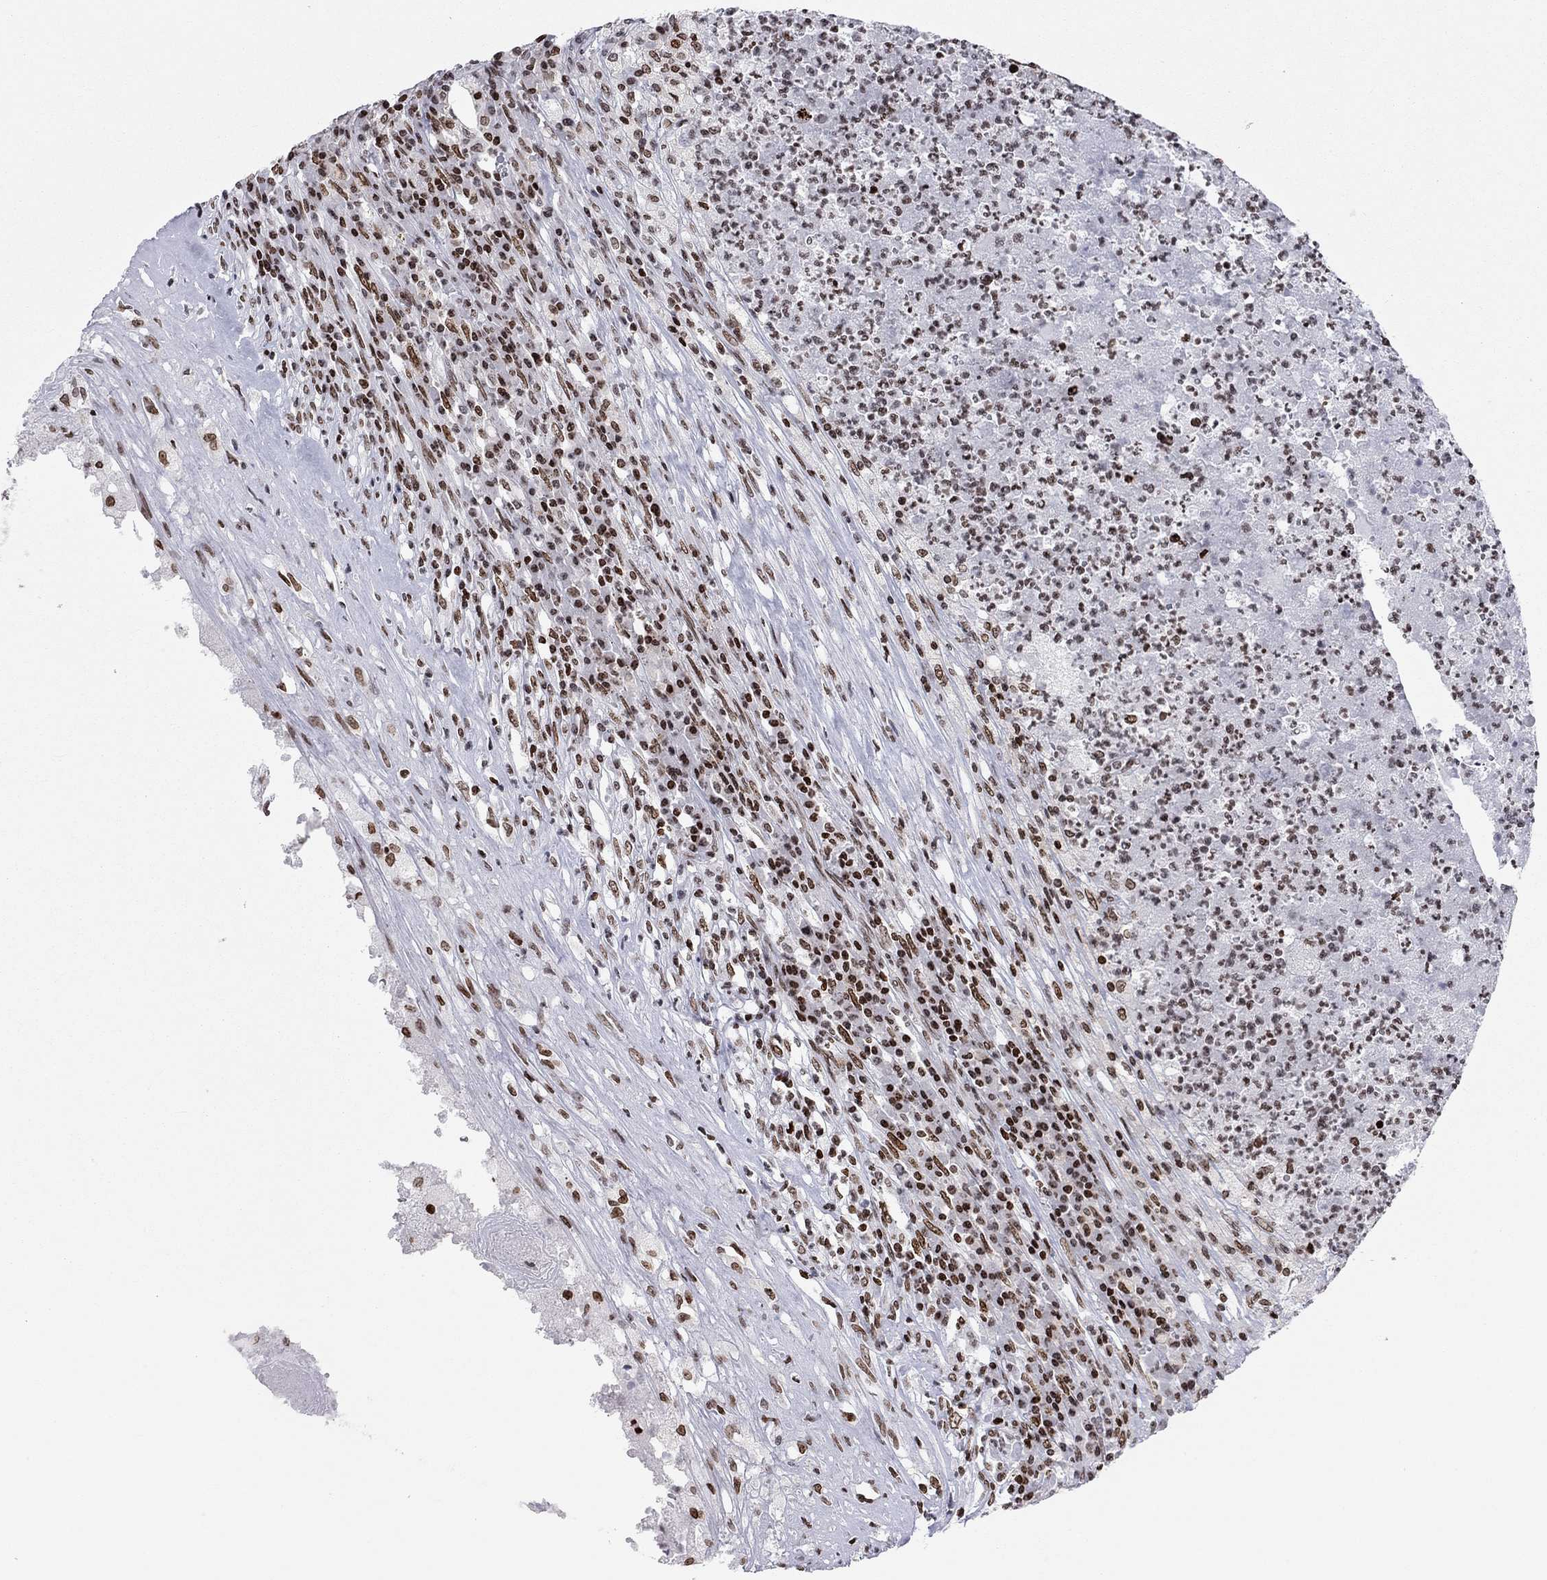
{"staining": {"intensity": "moderate", "quantity": ">75%", "location": "nuclear"}, "tissue": "testis cancer", "cell_type": "Tumor cells", "image_type": "cancer", "snomed": [{"axis": "morphology", "description": "Necrosis, NOS"}, {"axis": "morphology", "description": "Carcinoma, Embryonal, NOS"}, {"axis": "topography", "description": "Testis"}], "caption": "Immunohistochemistry (IHC) staining of embryonal carcinoma (testis), which reveals medium levels of moderate nuclear staining in approximately >75% of tumor cells indicating moderate nuclear protein positivity. The staining was performed using DAB (brown) for protein detection and nuclei were counterstained in hematoxylin (blue).", "gene": "H2AX", "patient": {"sex": "male", "age": 19}}